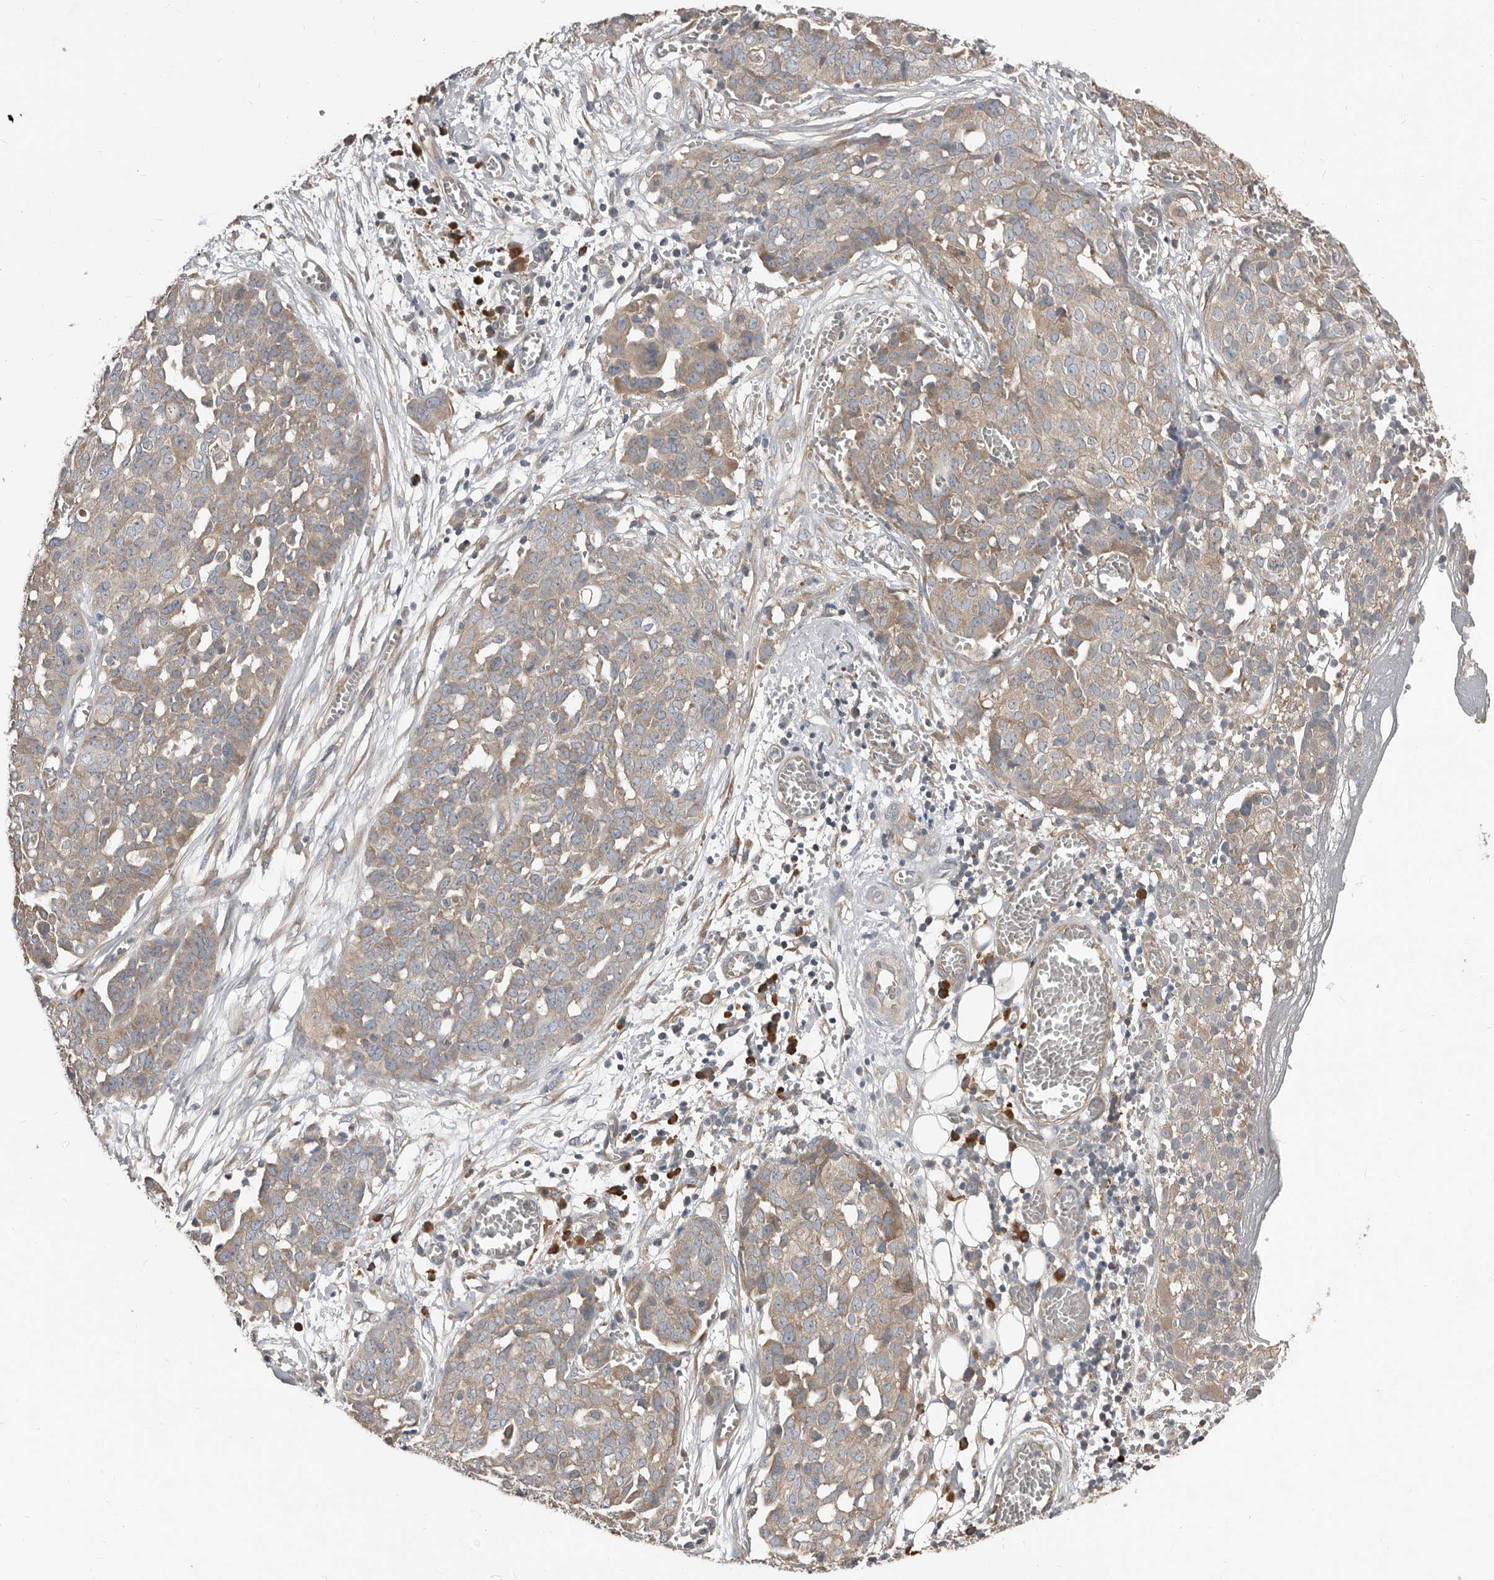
{"staining": {"intensity": "moderate", "quantity": "25%-75%", "location": "cytoplasmic/membranous"}, "tissue": "ovarian cancer", "cell_type": "Tumor cells", "image_type": "cancer", "snomed": [{"axis": "morphology", "description": "Cystadenocarcinoma, serous, NOS"}, {"axis": "topography", "description": "Soft tissue"}, {"axis": "topography", "description": "Ovary"}], "caption": "Ovarian cancer (serous cystadenocarcinoma) stained for a protein exhibits moderate cytoplasmic/membranous positivity in tumor cells. Nuclei are stained in blue.", "gene": "AKNAD1", "patient": {"sex": "female", "age": 57}}